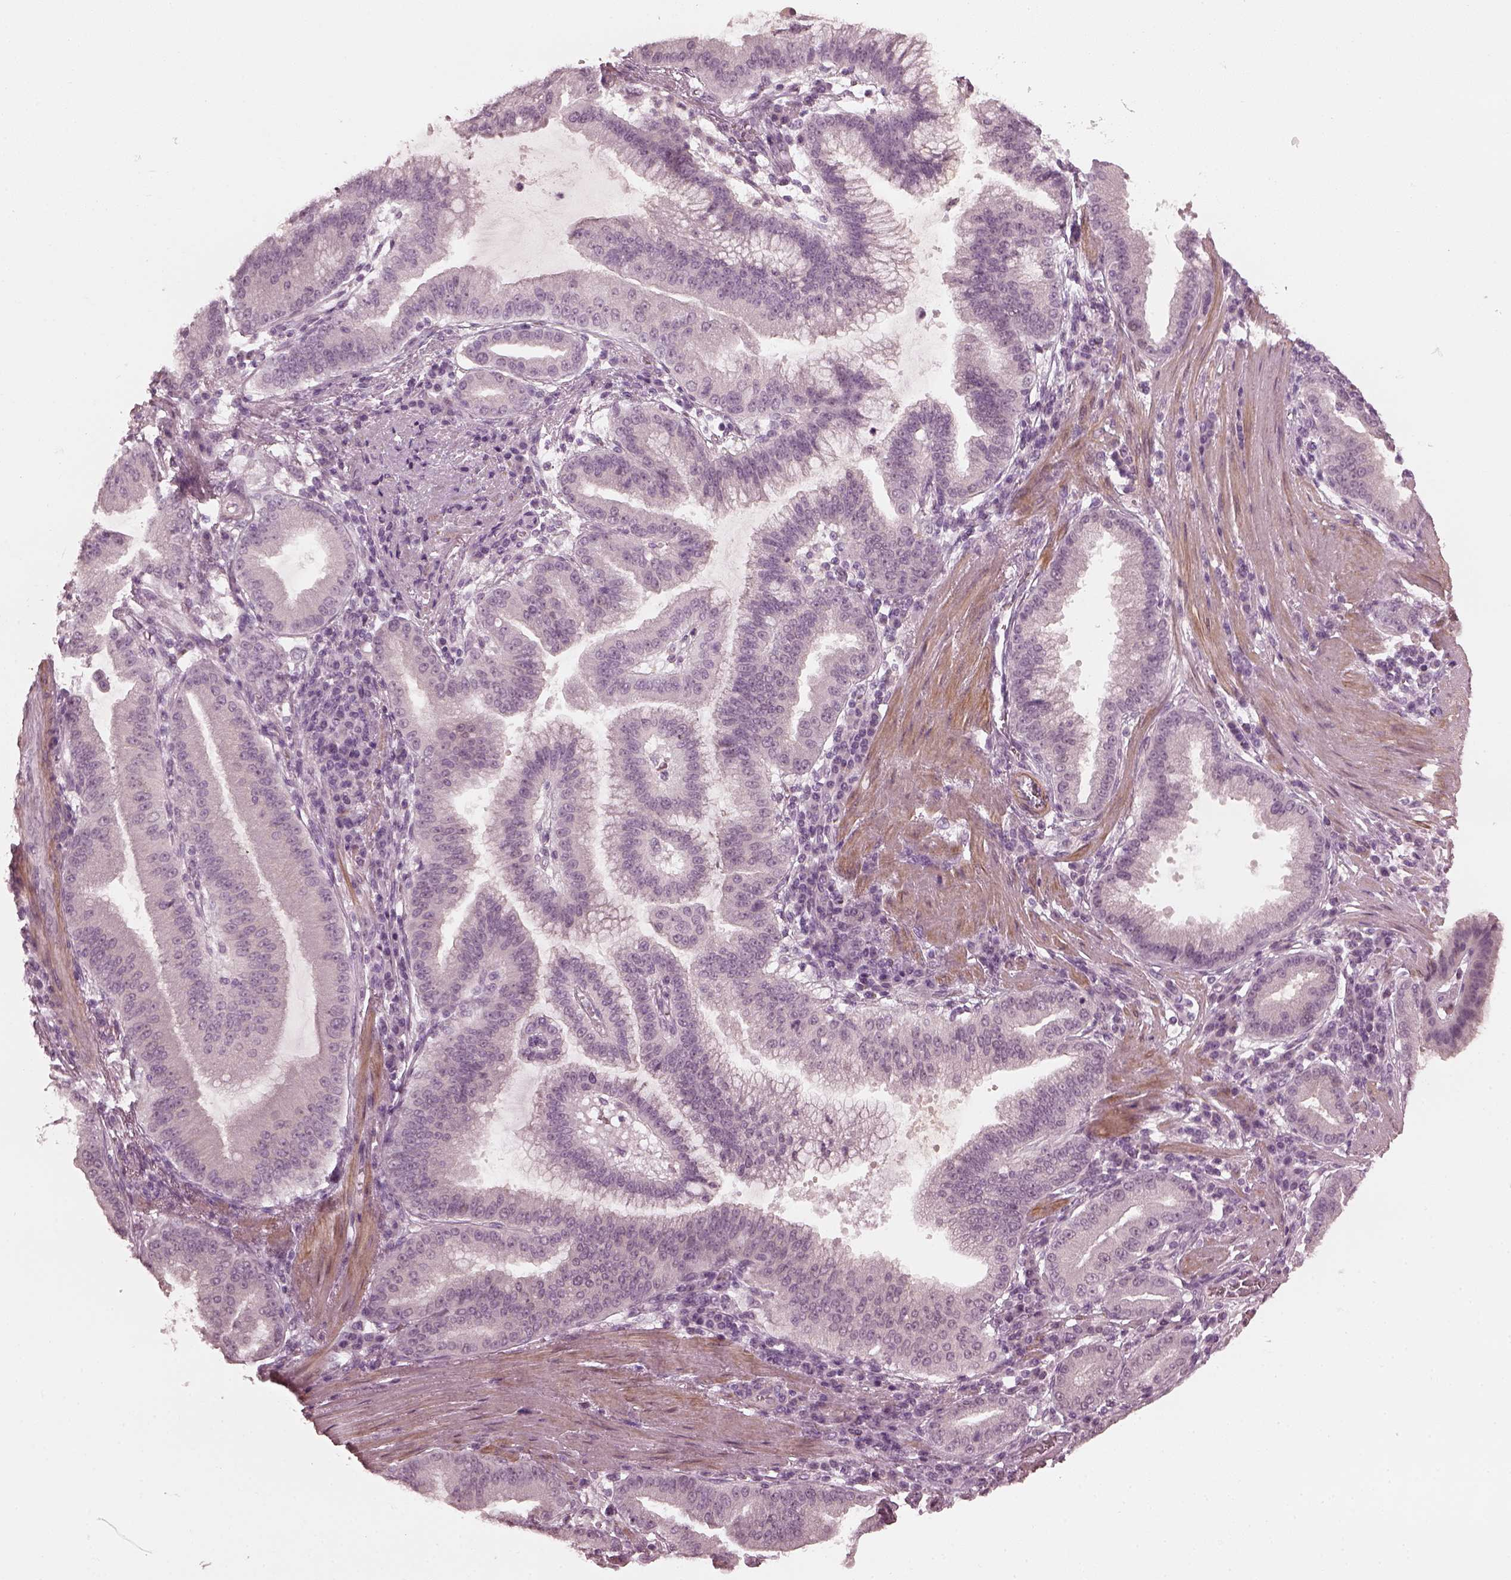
{"staining": {"intensity": "negative", "quantity": "none", "location": "none"}, "tissue": "stomach cancer", "cell_type": "Tumor cells", "image_type": "cancer", "snomed": [{"axis": "morphology", "description": "Adenocarcinoma, NOS"}, {"axis": "topography", "description": "Stomach"}], "caption": "Photomicrograph shows no protein staining in tumor cells of stomach adenocarcinoma tissue.", "gene": "CCDC170", "patient": {"sex": "male", "age": 83}}